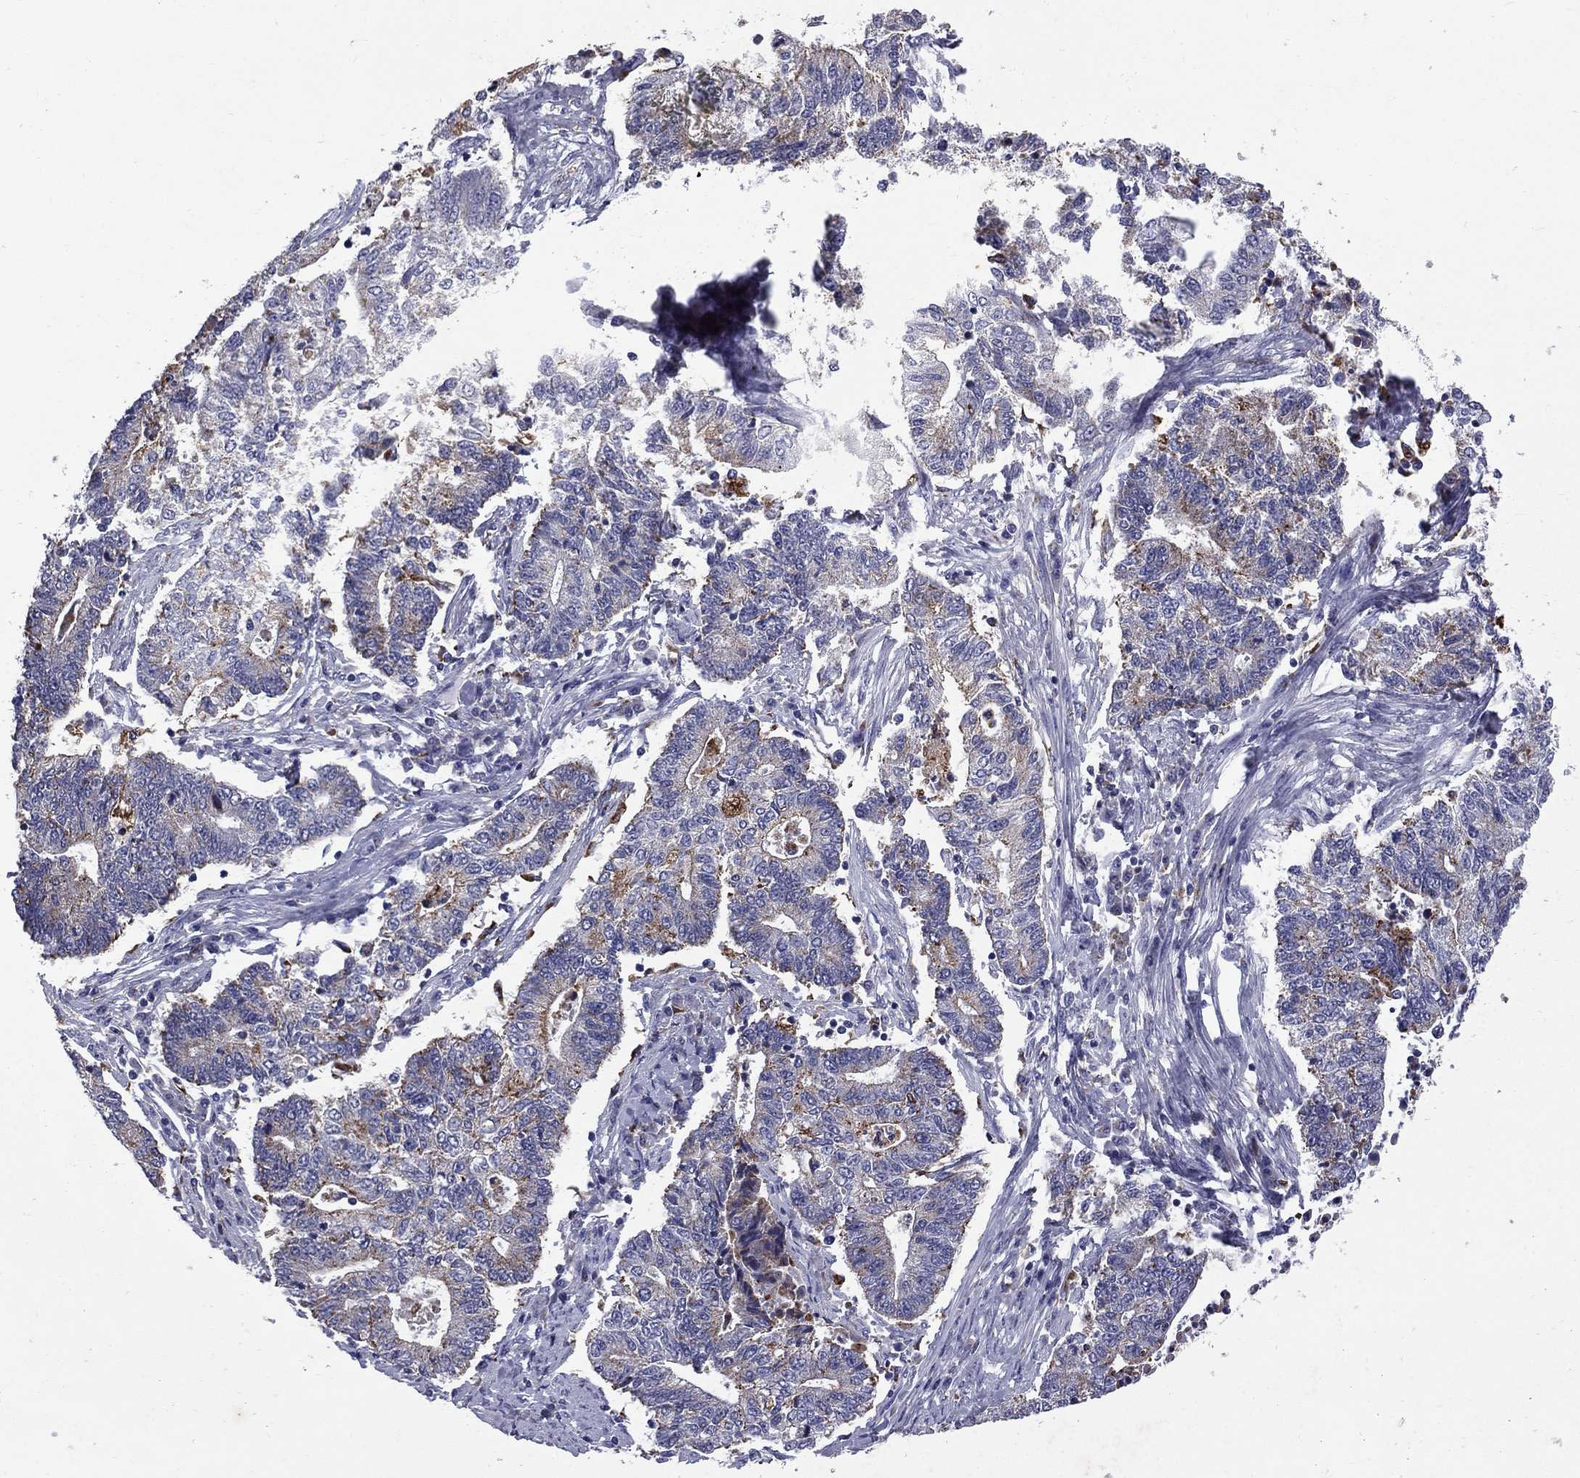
{"staining": {"intensity": "moderate", "quantity": "<25%", "location": "cytoplasmic/membranous"}, "tissue": "endometrial cancer", "cell_type": "Tumor cells", "image_type": "cancer", "snomed": [{"axis": "morphology", "description": "Adenocarcinoma, NOS"}, {"axis": "topography", "description": "Uterus"}, {"axis": "topography", "description": "Endometrium"}], "caption": "Endometrial cancer (adenocarcinoma) tissue demonstrates moderate cytoplasmic/membranous expression in approximately <25% of tumor cells, visualized by immunohistochemistry. The staining was performed using DAB, with brown indicating positive protein expression. Nuclei are stained blue with hematoxylin.", "gene": "MADCAM1", "patient": {"sex": "female", "age": 54}}